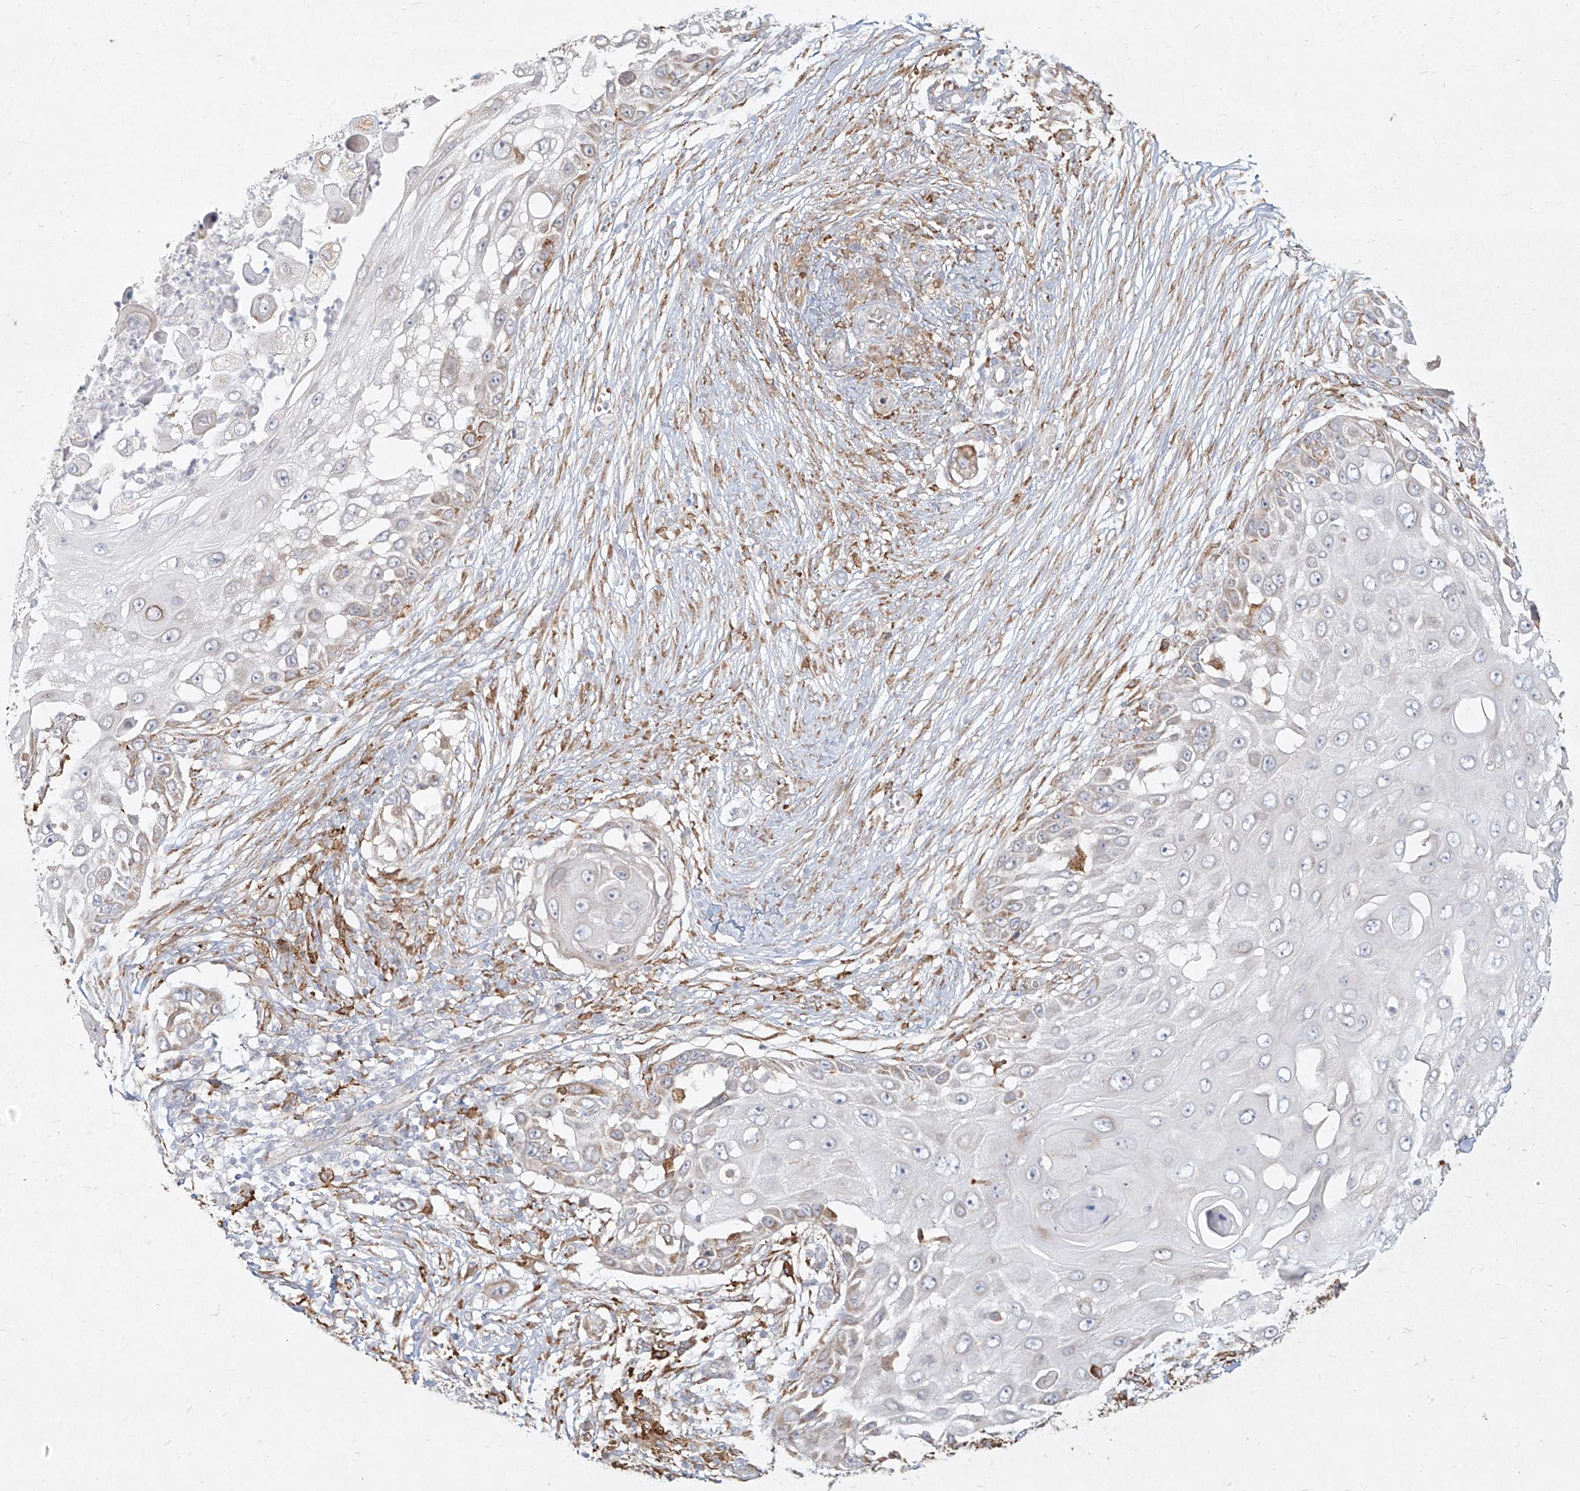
{"staining": {"intensity": "negative", "quantity": "none", "location": "none"}, "tissue": "skin cancer", "cell_type": "Tumor cells", "image_type": "cancer", "snomed": [{"axis": "morphology", "description": "Squamous cell carcinoma, NOS"}, {"axis": "topography", "description": "Skin"}], "caption": "Human squamous cell carcinoma (skin) stained for a protein using IHC shows no expression in tumor cells.", "gene": "CD209", "patient": {"sex": "female", "age": 44}}